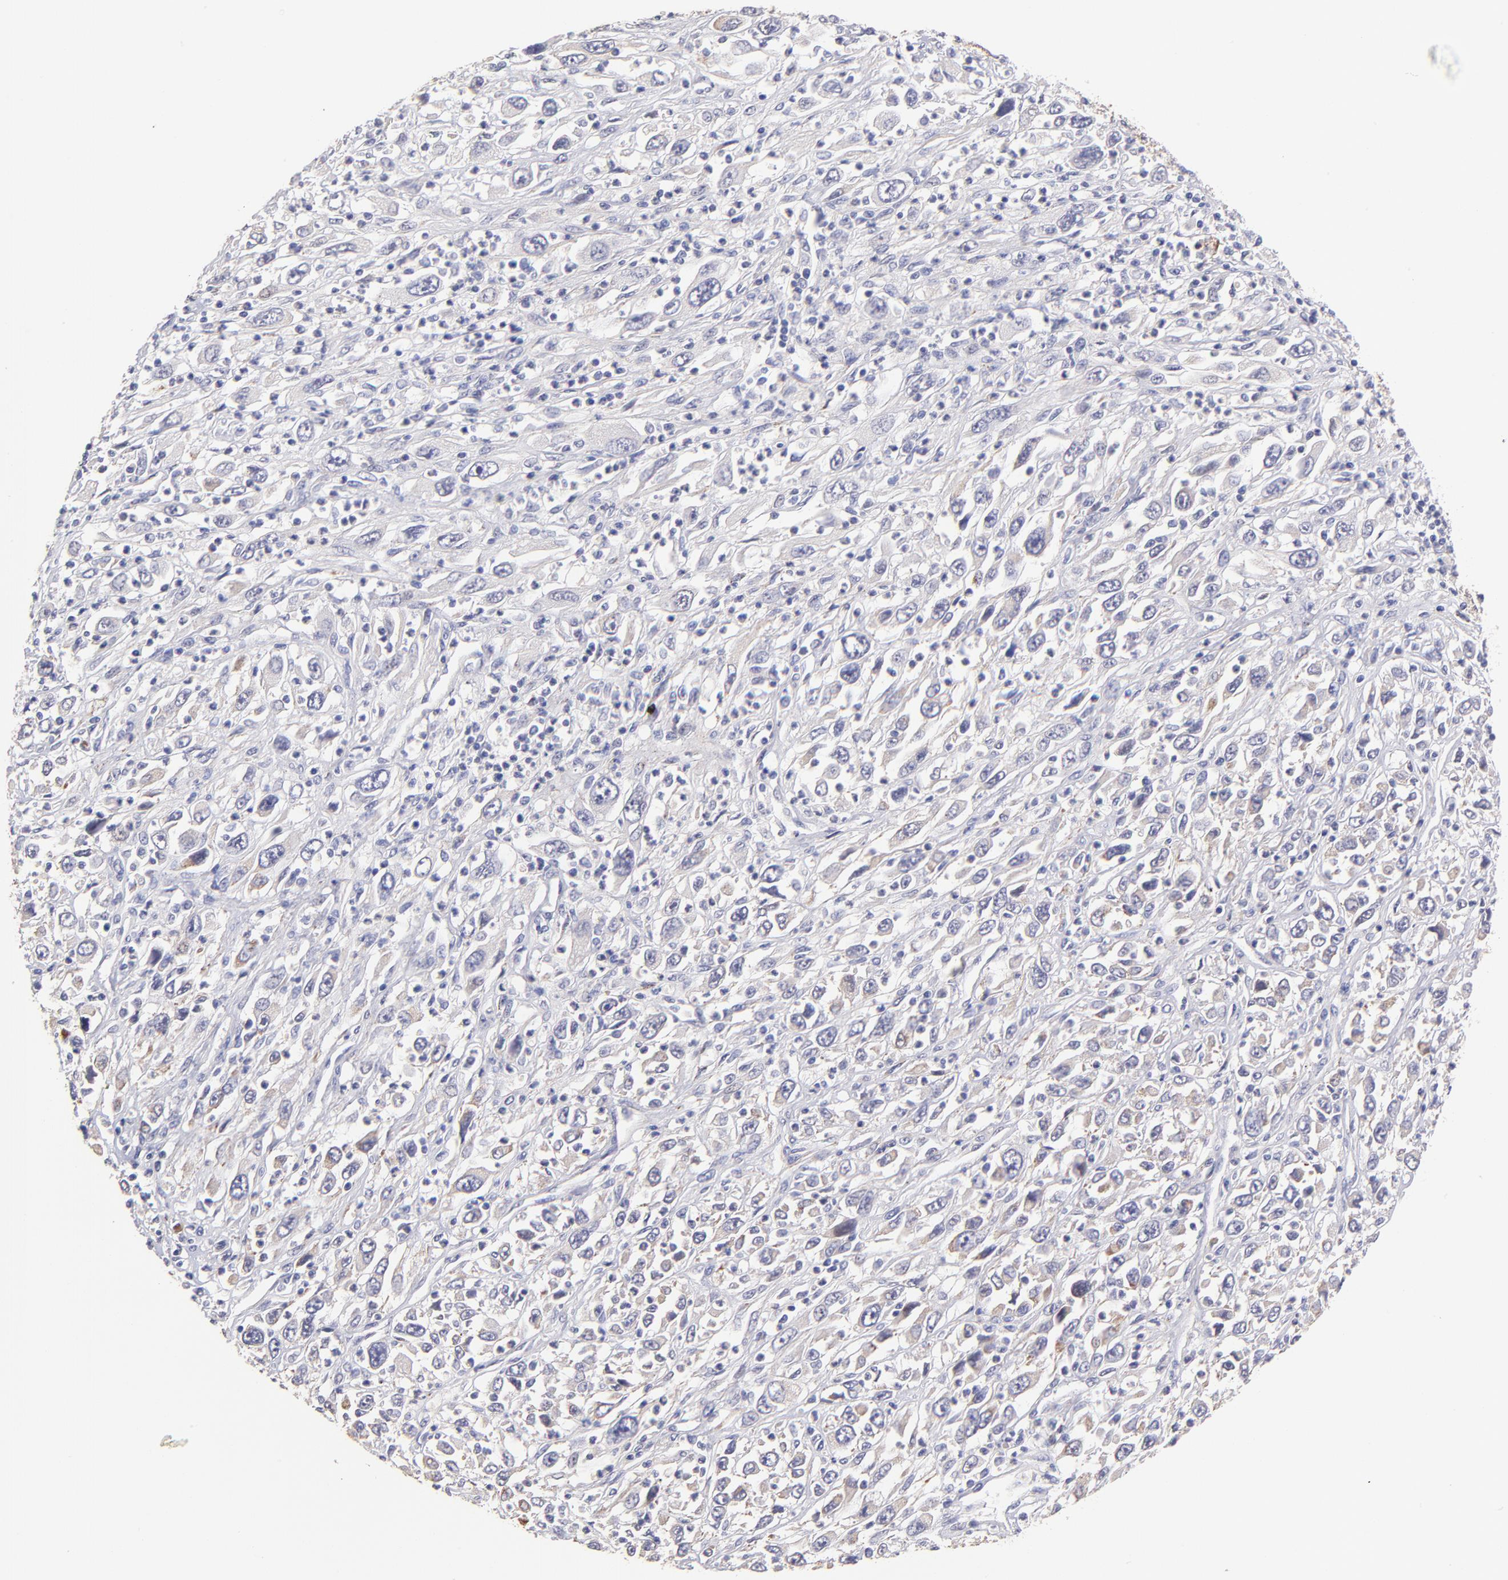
{"staining": {"intensity": "weak", "quantity": "25%-75%", "location": "cytoplasmic/membranous"}, "tissue": "melanoma", "cell_type": "Tumor cells", "image_type": "cancer", "snomed": [{"axis": "morphology", "description": "Malignant melanoma, Metastatic site"}, {"axis": "topography", "description": "Skin"}], "caption": "A histopathology image of melanoma stained for a protein demonstrates weak cytoplasmic/membranous brown staining in tumor cells.", "gene": "NSF", "patient": {"sex": "female", "age": 56}}